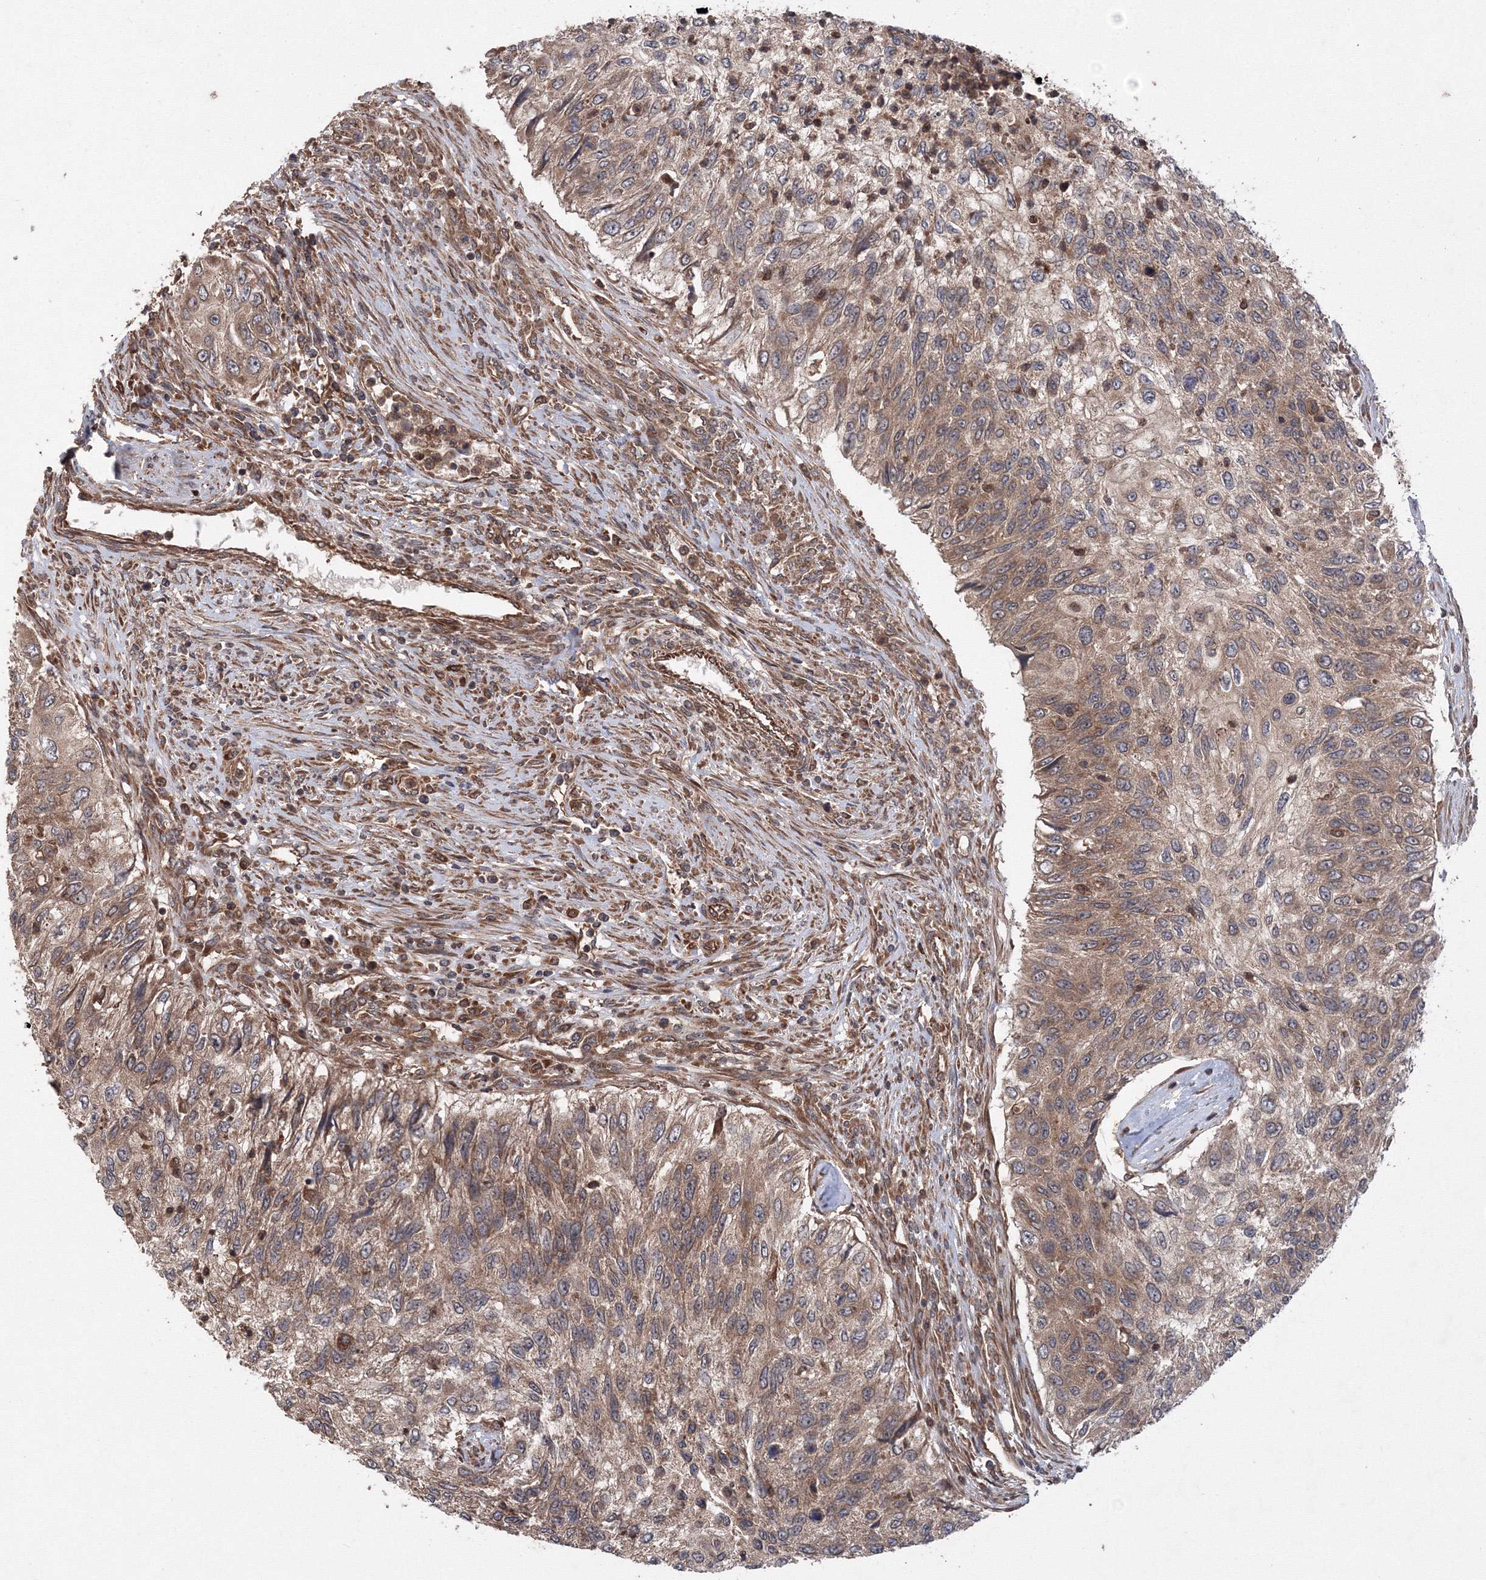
{"staining": {"intensity": "moderate", "quantity": ">75%", "location": "cytoplasmic/membranous"}, "tissue": "urothelial cancer", "cell_type": "Tumor cells", "image_type": "cancer", "snomed": [{"axis": "morphology", "description": "Urothelial carcinoma, High grade"}, {"axis": "topography", "description": "Urinary bladder"}], "caption": "High-grade urothelial carcinoma stained with a brown dye reveals moderate cytoplasmic/membranous positive positivity in about >75% of tumor cells.", "gene": "ATG3", "patient": {"sex": "female", "age": 60}}